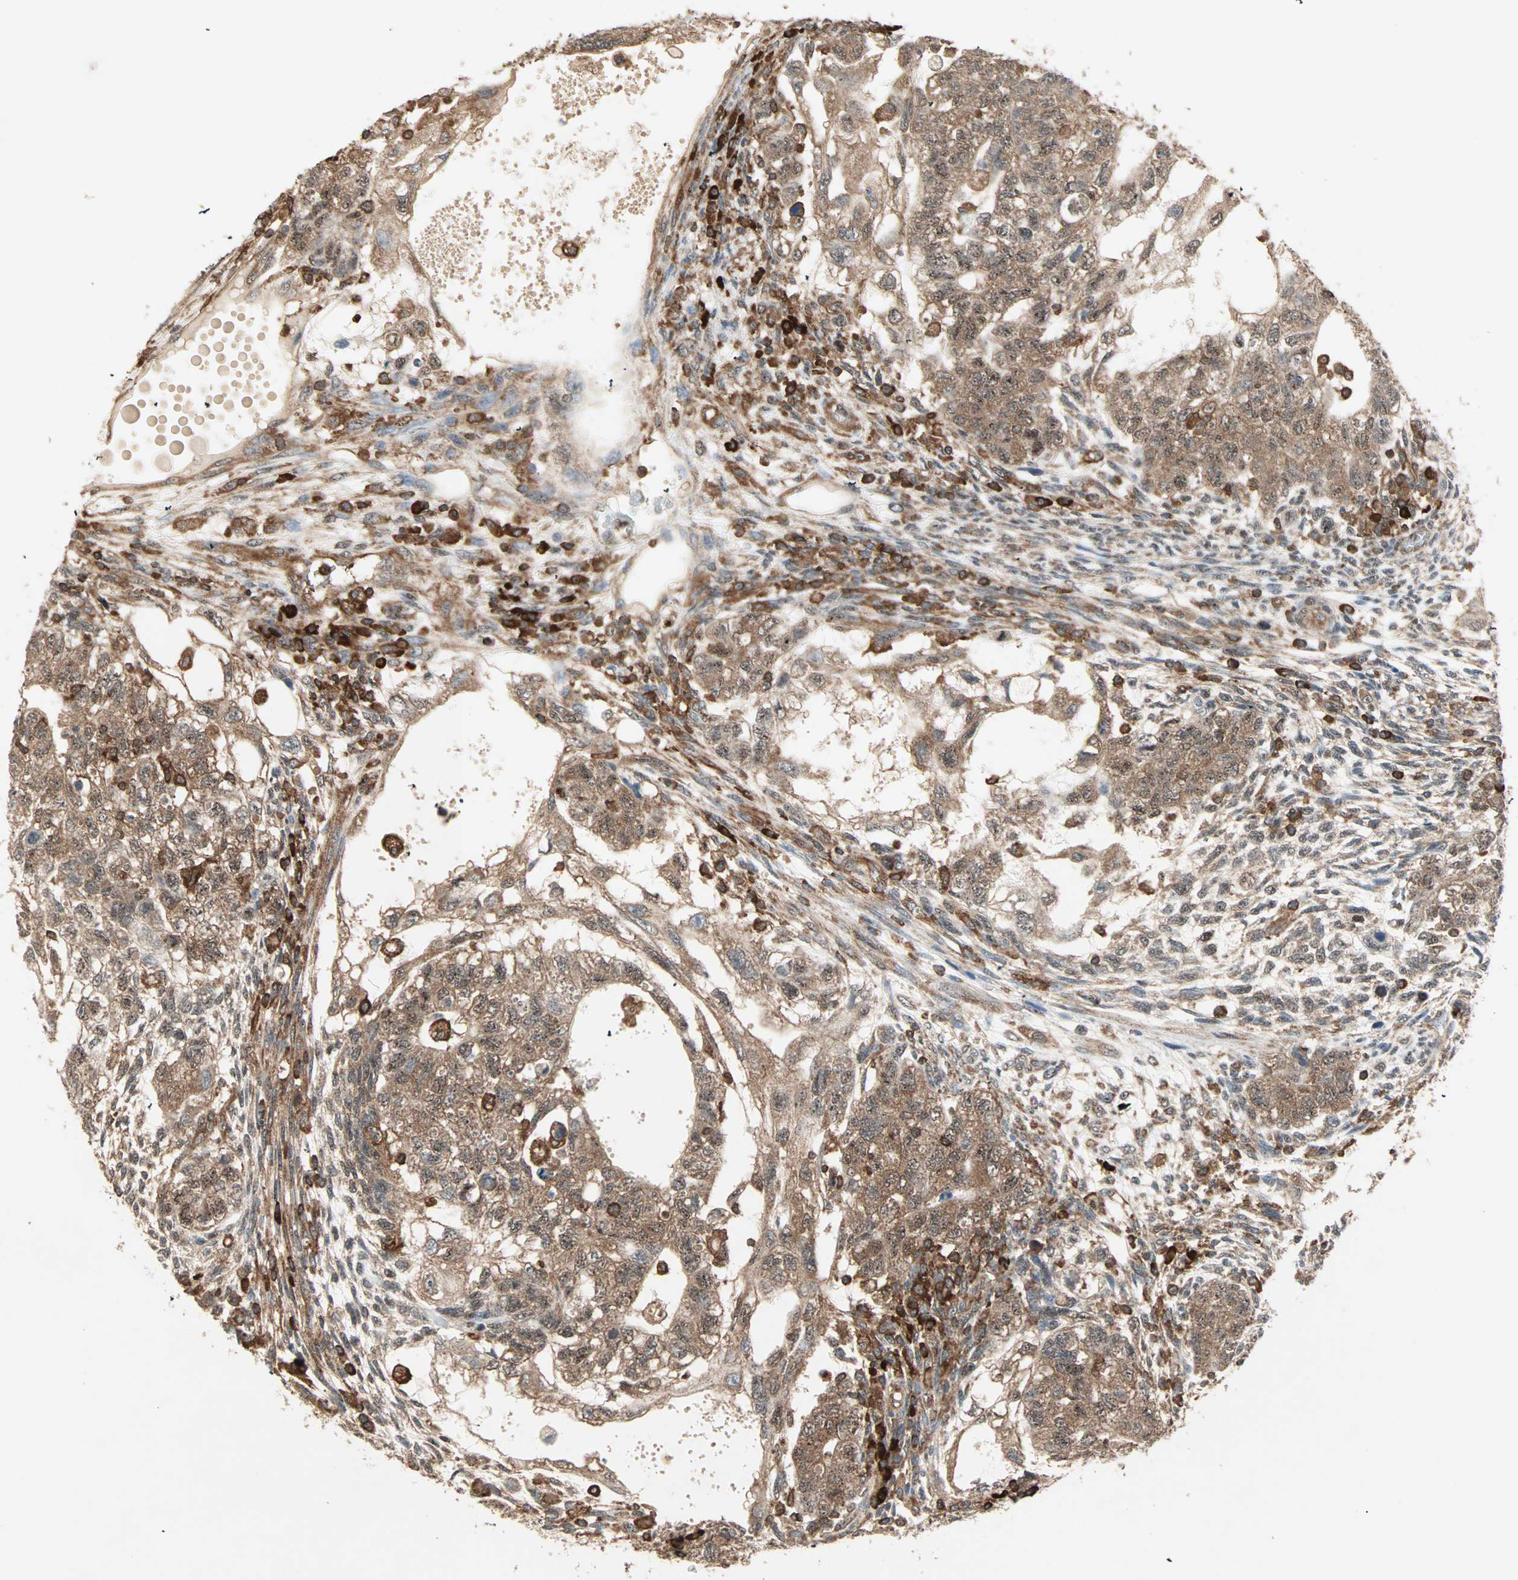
{"staining": {"intensity": "moderate", "quantity": ">75%", "location": "cytoplasmic/membranous,nuclear"}, "tissue": "testis cancer", "cell_type": "Tumor cells", "image_type": "cancer", "snomed": [{"axis": "morphology", "description": "Normal tissue, NOS"}, {"axis": "morphology", "description": "Carcinoma, Embryonal, NOS"}, {"axis": "topography", "description": "Testis"}], "caption": "An immunohistochemistry (IHC) micrograph of neoplastic tissue is shown. Protein staining in brown shows moderate cytoplasmic/membranous and nuclear positivity in testis embryonal carcinoma within tumor cells.", "gene": "MMP3", "patient": {"sex": "male", "age": 36}}